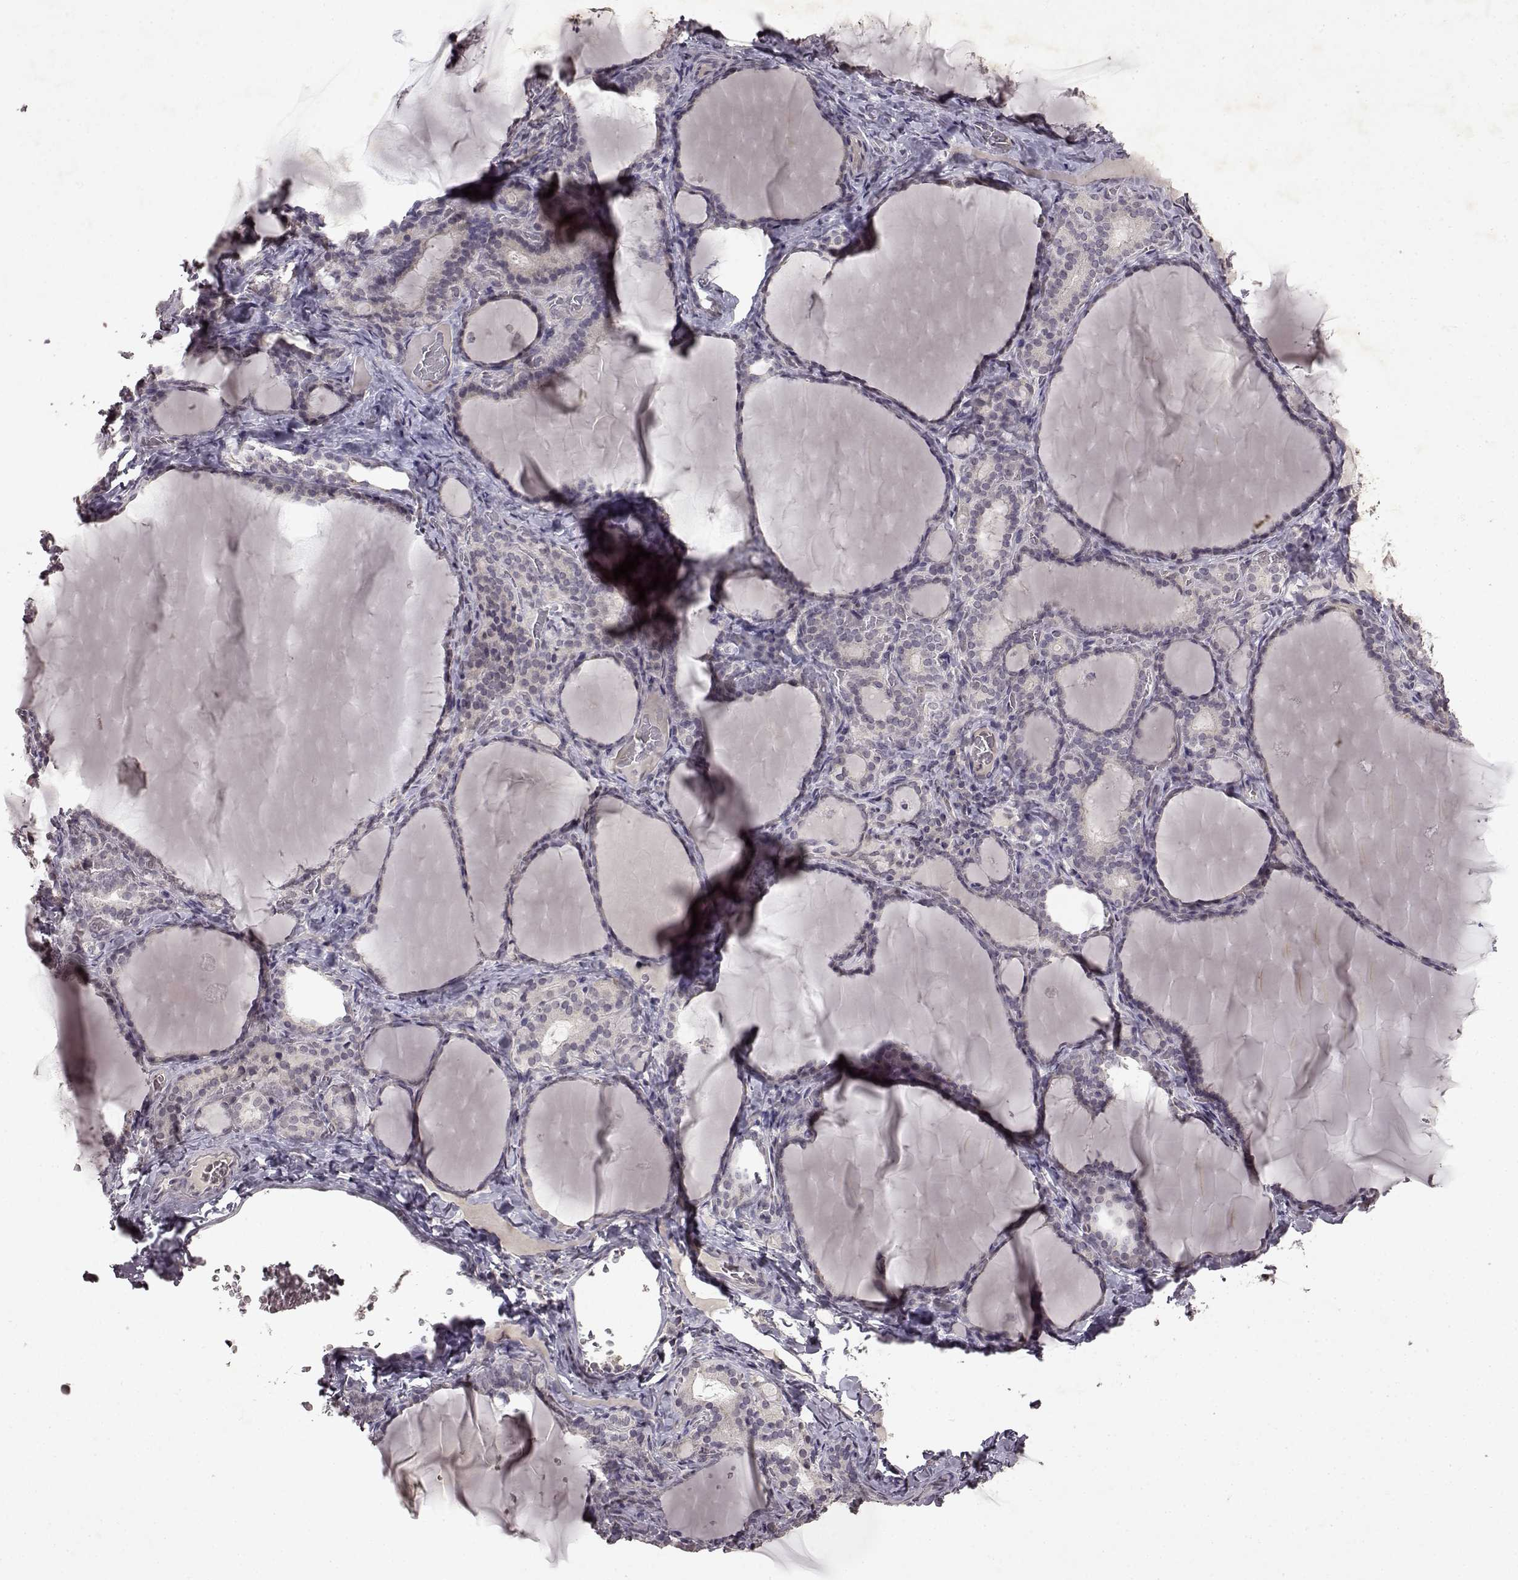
{"staining": {"intensity": "negative", "quantity": "none", "location": "none"}, "tissue": "thyroid gland", "cell_type": "Glandular cells", "image_type": "normal", "snomed": [{"axis": "morphology", "description": "Normal tissue, NOS"}, {"axis": "morphology", "description": "Hyperplasia, NOS"}, {"axis": "topography", "description": "Thyroid gland"}], "caption": "This is an immunohistochemistry histopathology image of normal thyroid gland. There is no positivity in glandular cells.", "gene": "LHB", "patient": {"sex": "female", "age": 27}}